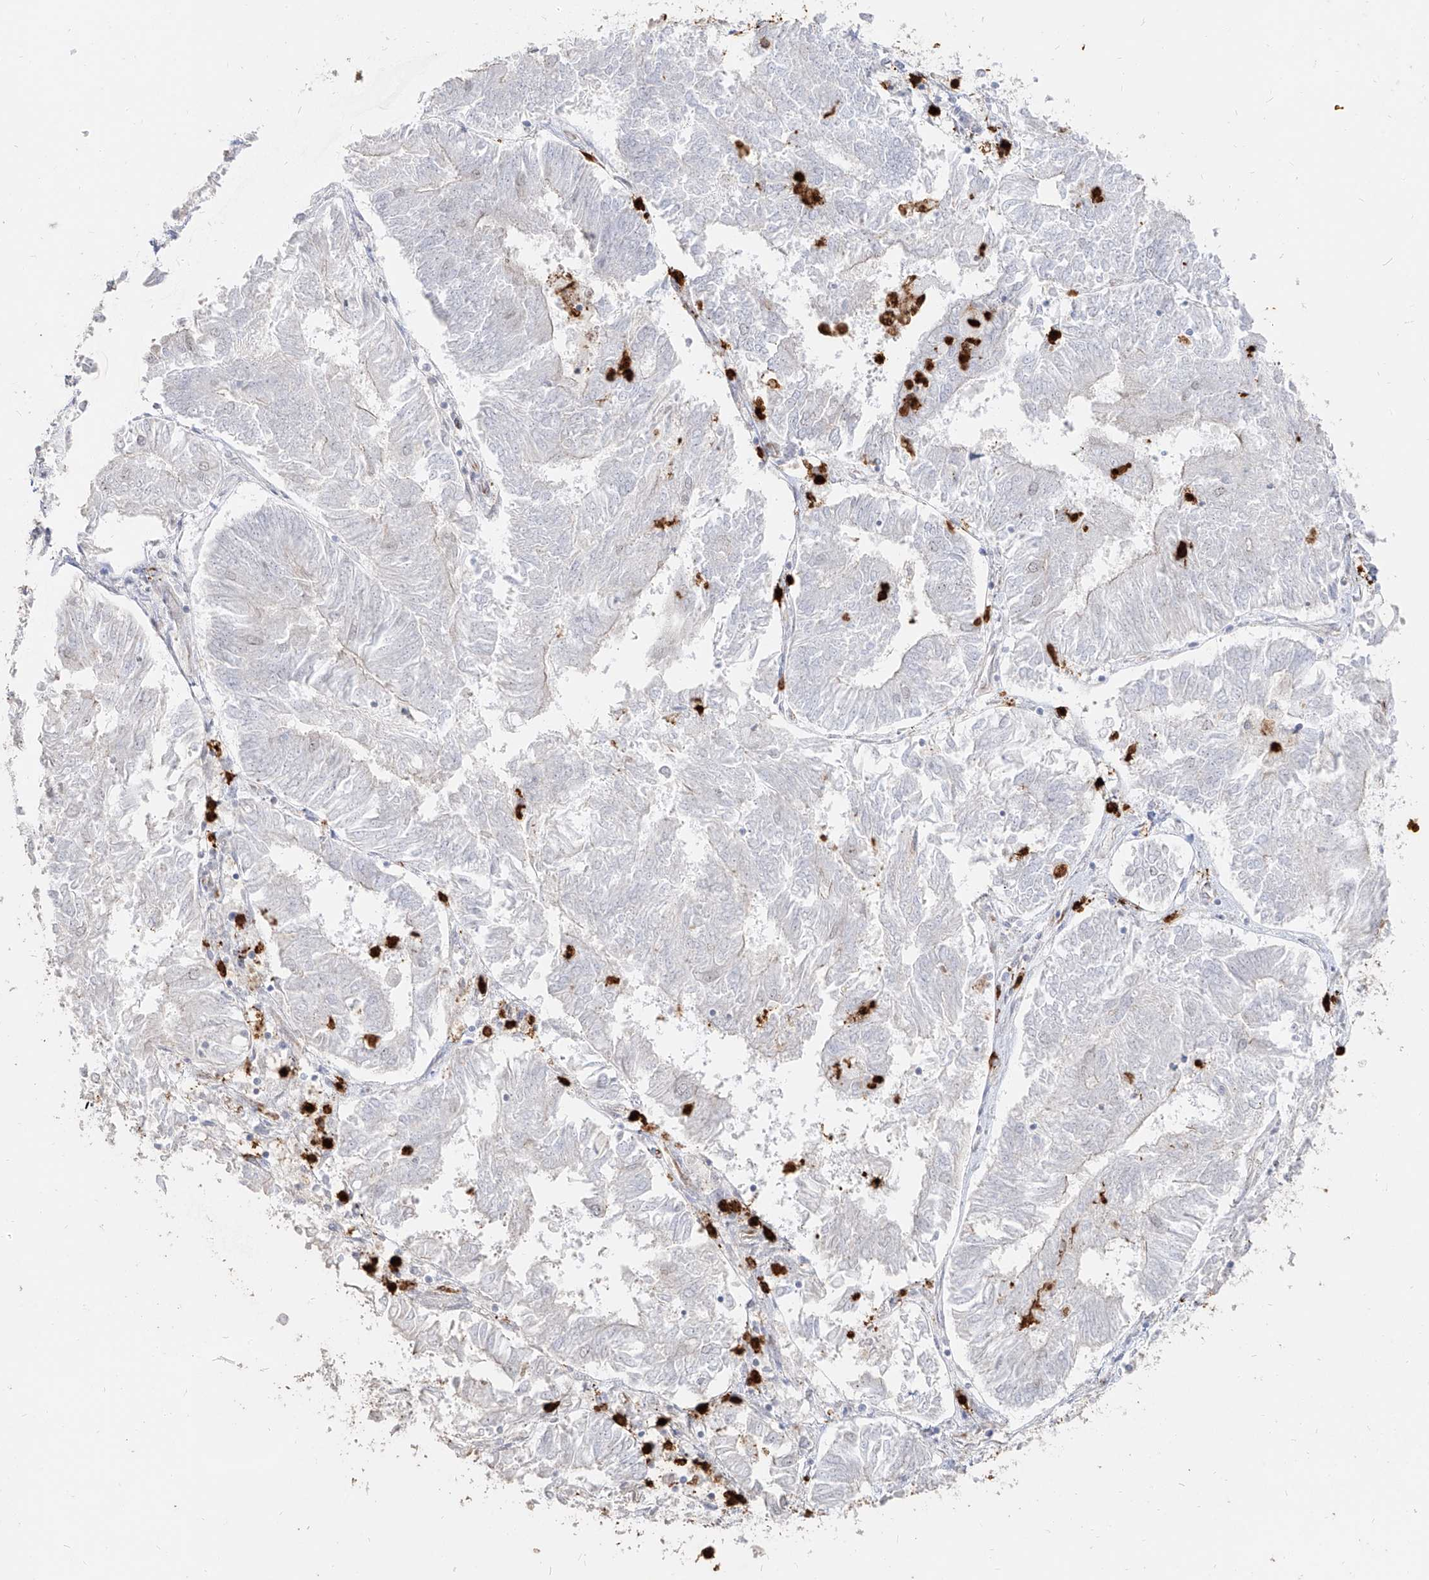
{"staining": {"intensity": "negative", "quantity": "none", "location": "none"}, "tissue": "endometrial cancer", "cell_type": "Tumor cells", "image_type": "cancer", "snomed": [{"axis": "morphology", "description": "Adenocarcinoma, NOS"}, {"axis": "topography", "description": "Endometrium"}], "caption": "There is no significant positivity in tumor cells of endometrial cancer (adenocarcinoma).", "gene": "ZNF227", "patient": {"sex": "female", "age": 58}}